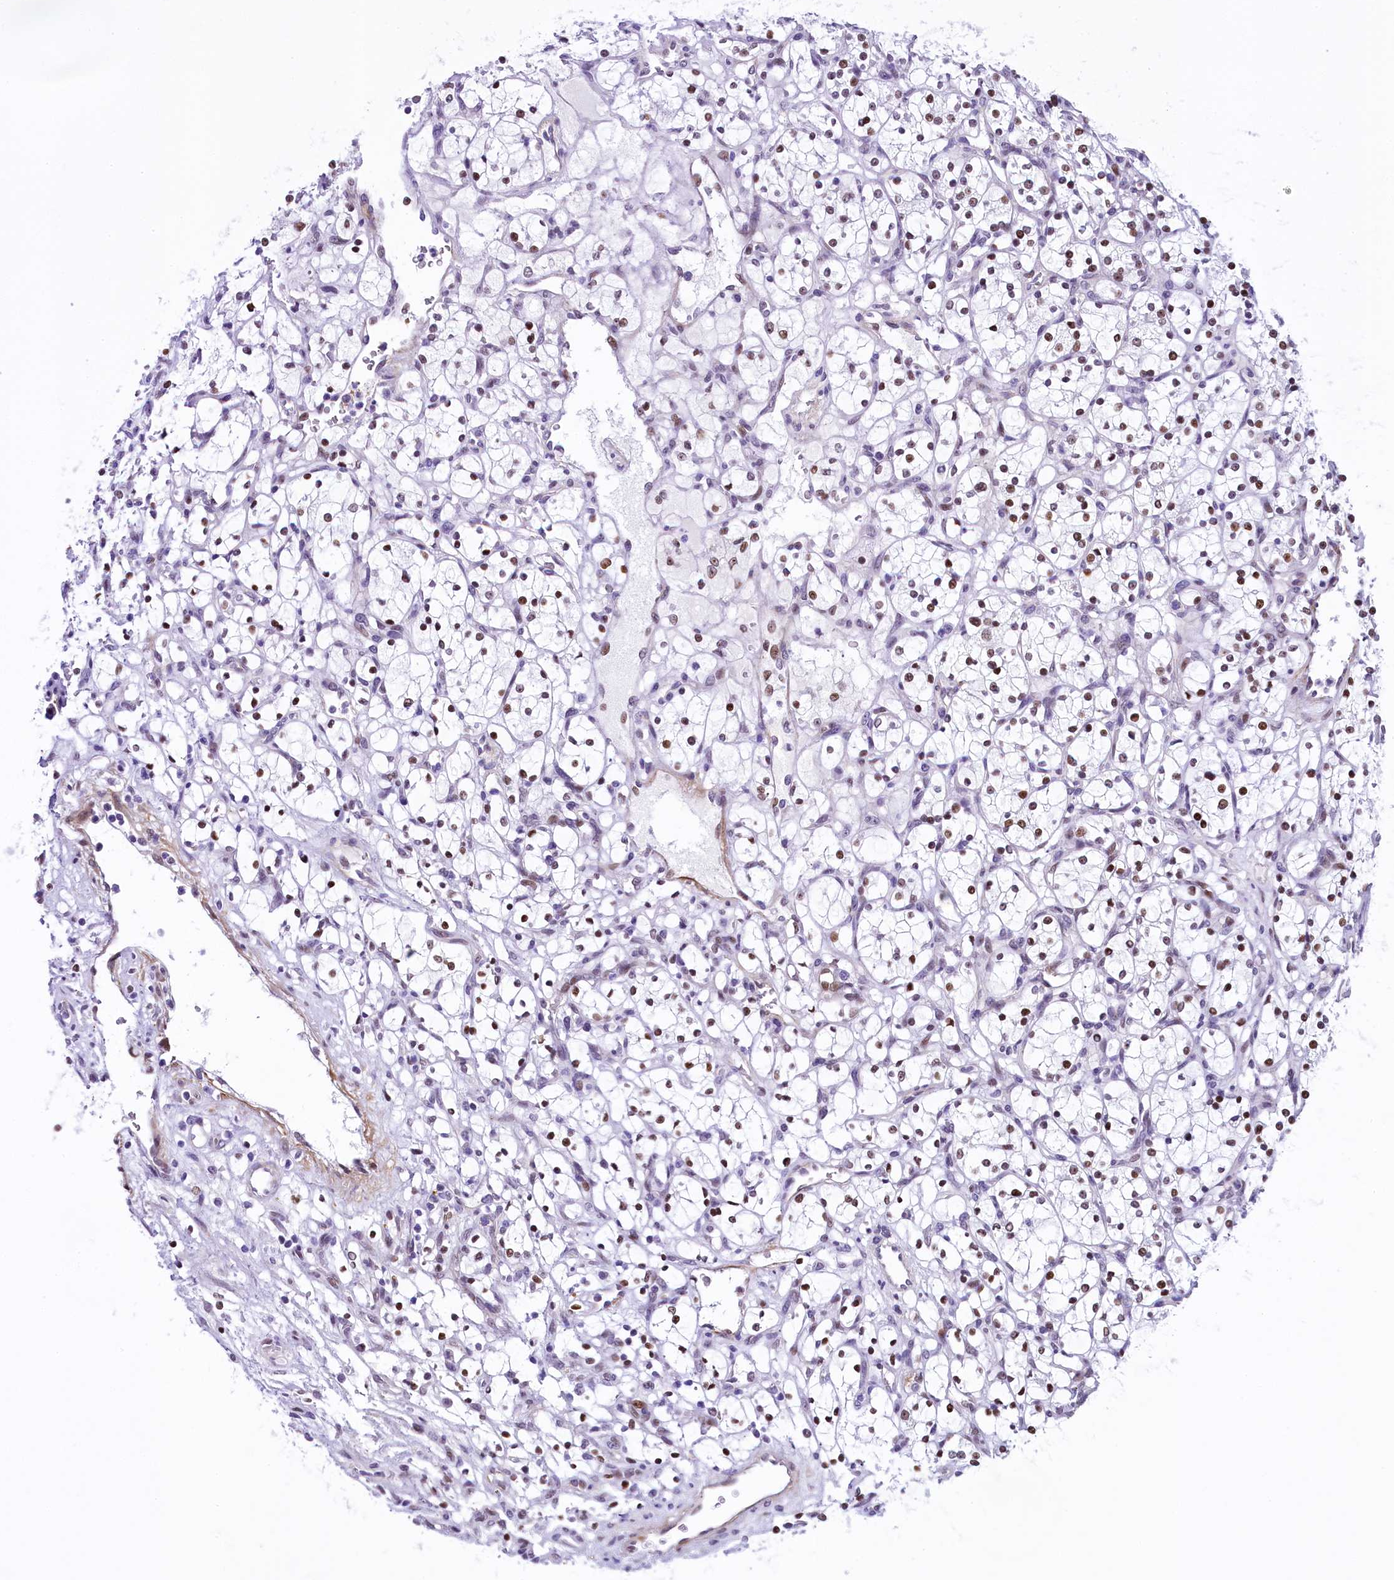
{"staining": {"intensity": "moderate", "quantity": "25%-75%", "location": "nuclear"}, "tissue": "renal cancer", "cell_type": "Tumor cells", "image_type": "cancer", "snomed": [{"axis": "morphology", "description": "Adenocarcinoma, NOS"}, {"axis": "topography", "description": "Kidney"}], "caption": "Immunohistochemistry staining of renal cancer, which exhibits medium levels of moderate nuclear expression in about 25%-75% of tumor cells indicating moderate nuclear protein staining. The staining was performed using DAB (3,3'-diaminobenzidine) (brown) for protein detection and nuclei were counterstained in hematoxylin (blue).", "gene": "SAMD10", "patient": {"sex": "female", "age": 69}}